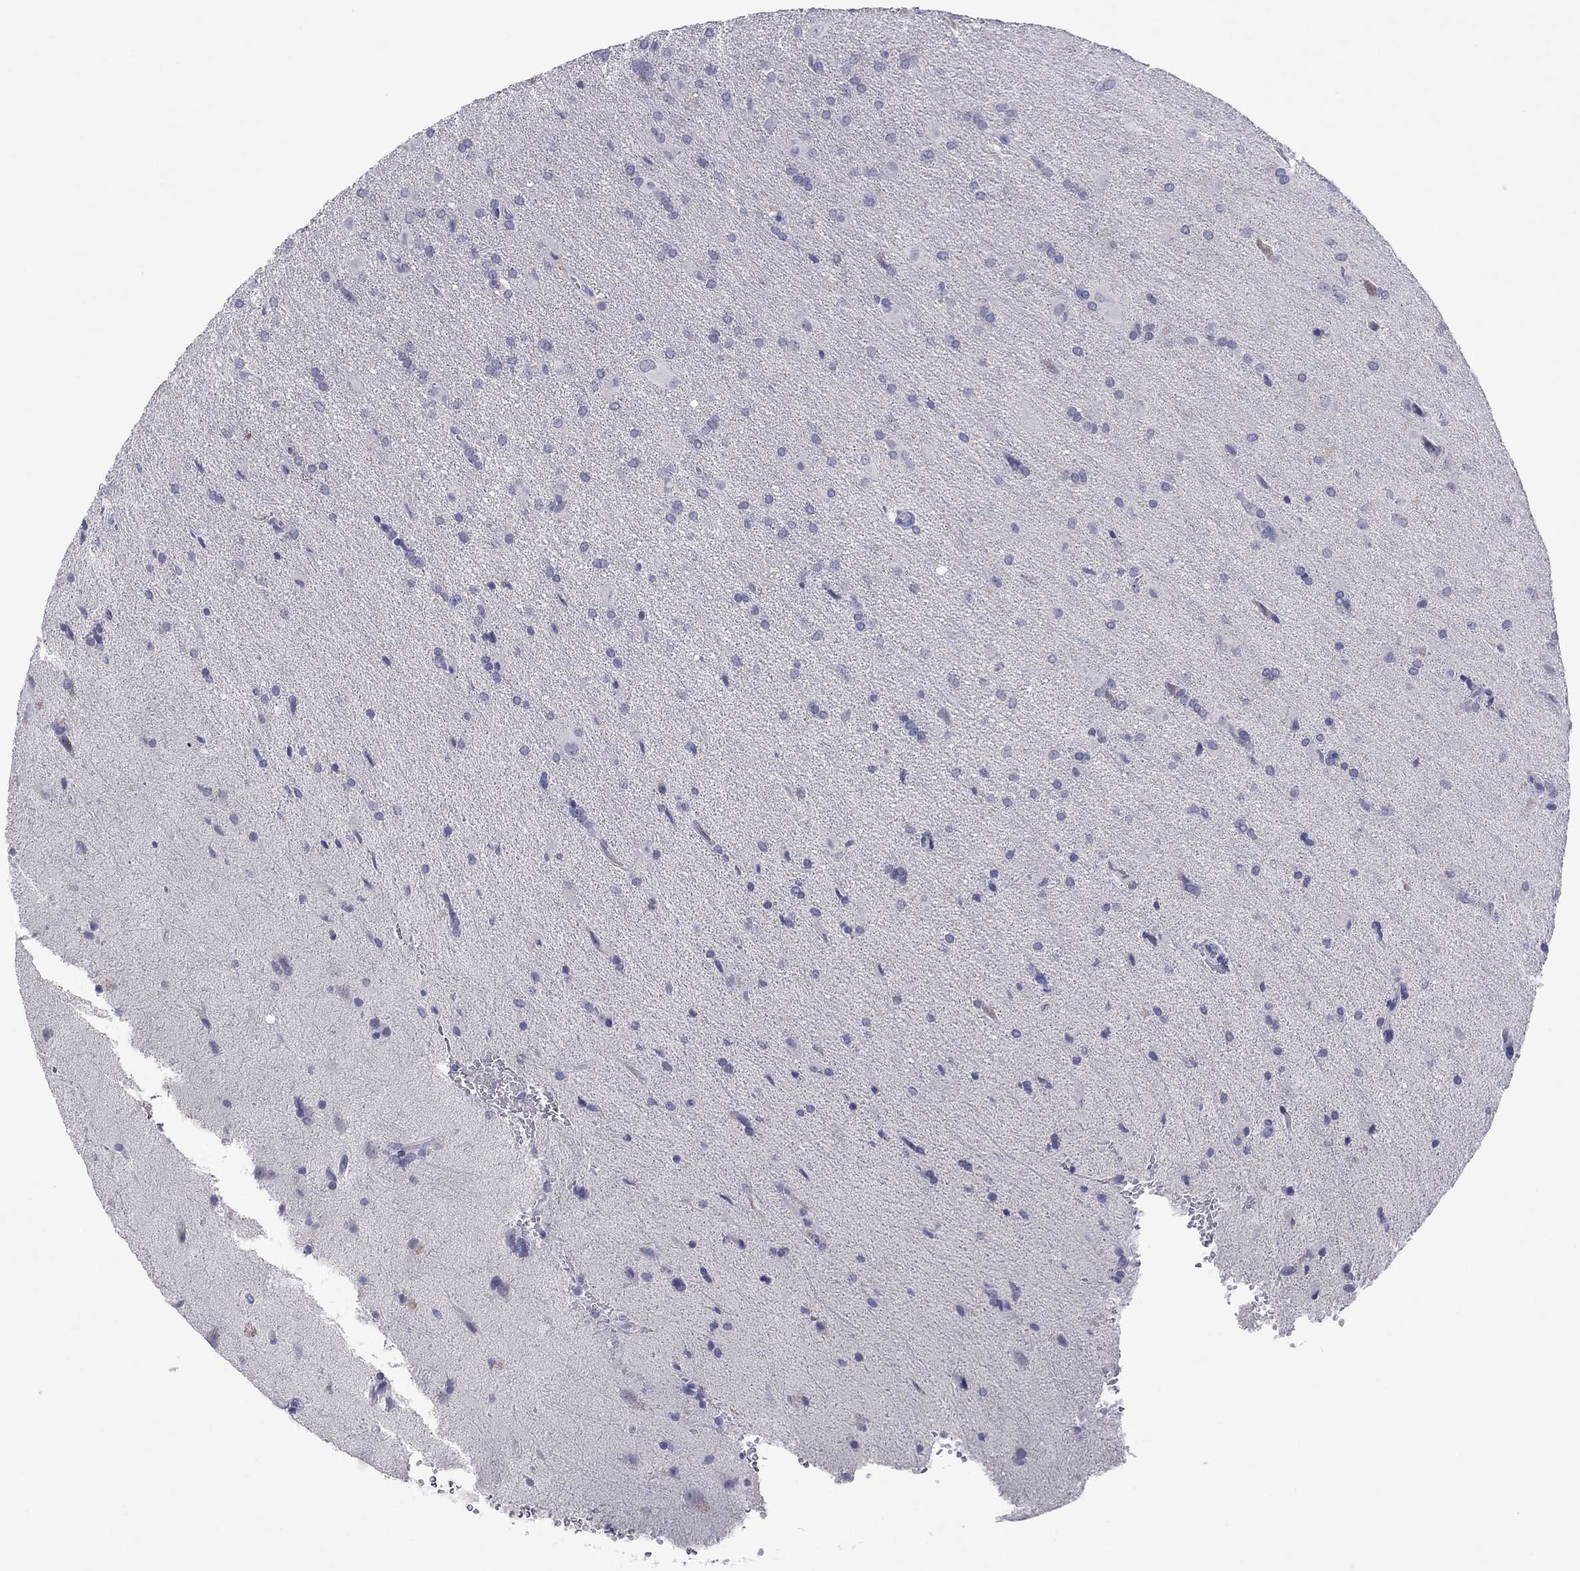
{"staining": {"intensity": "negative", "quantity": "none", "location": "none"}, "tissue": "glioma", "cell_type": "Tumor cells", "image_type": "cancer", "snomed": [{"axis": "morphology", "description": "Glioma, malignant, Low grade"}, {"axis": "topography", "description": "Brain"}], "caption": "Glioma was stained to show a protein in brown. There is no significant expression in tumor cells.", "gene": "TCFL5", "patient": {"sex": "male", "age": 58}}